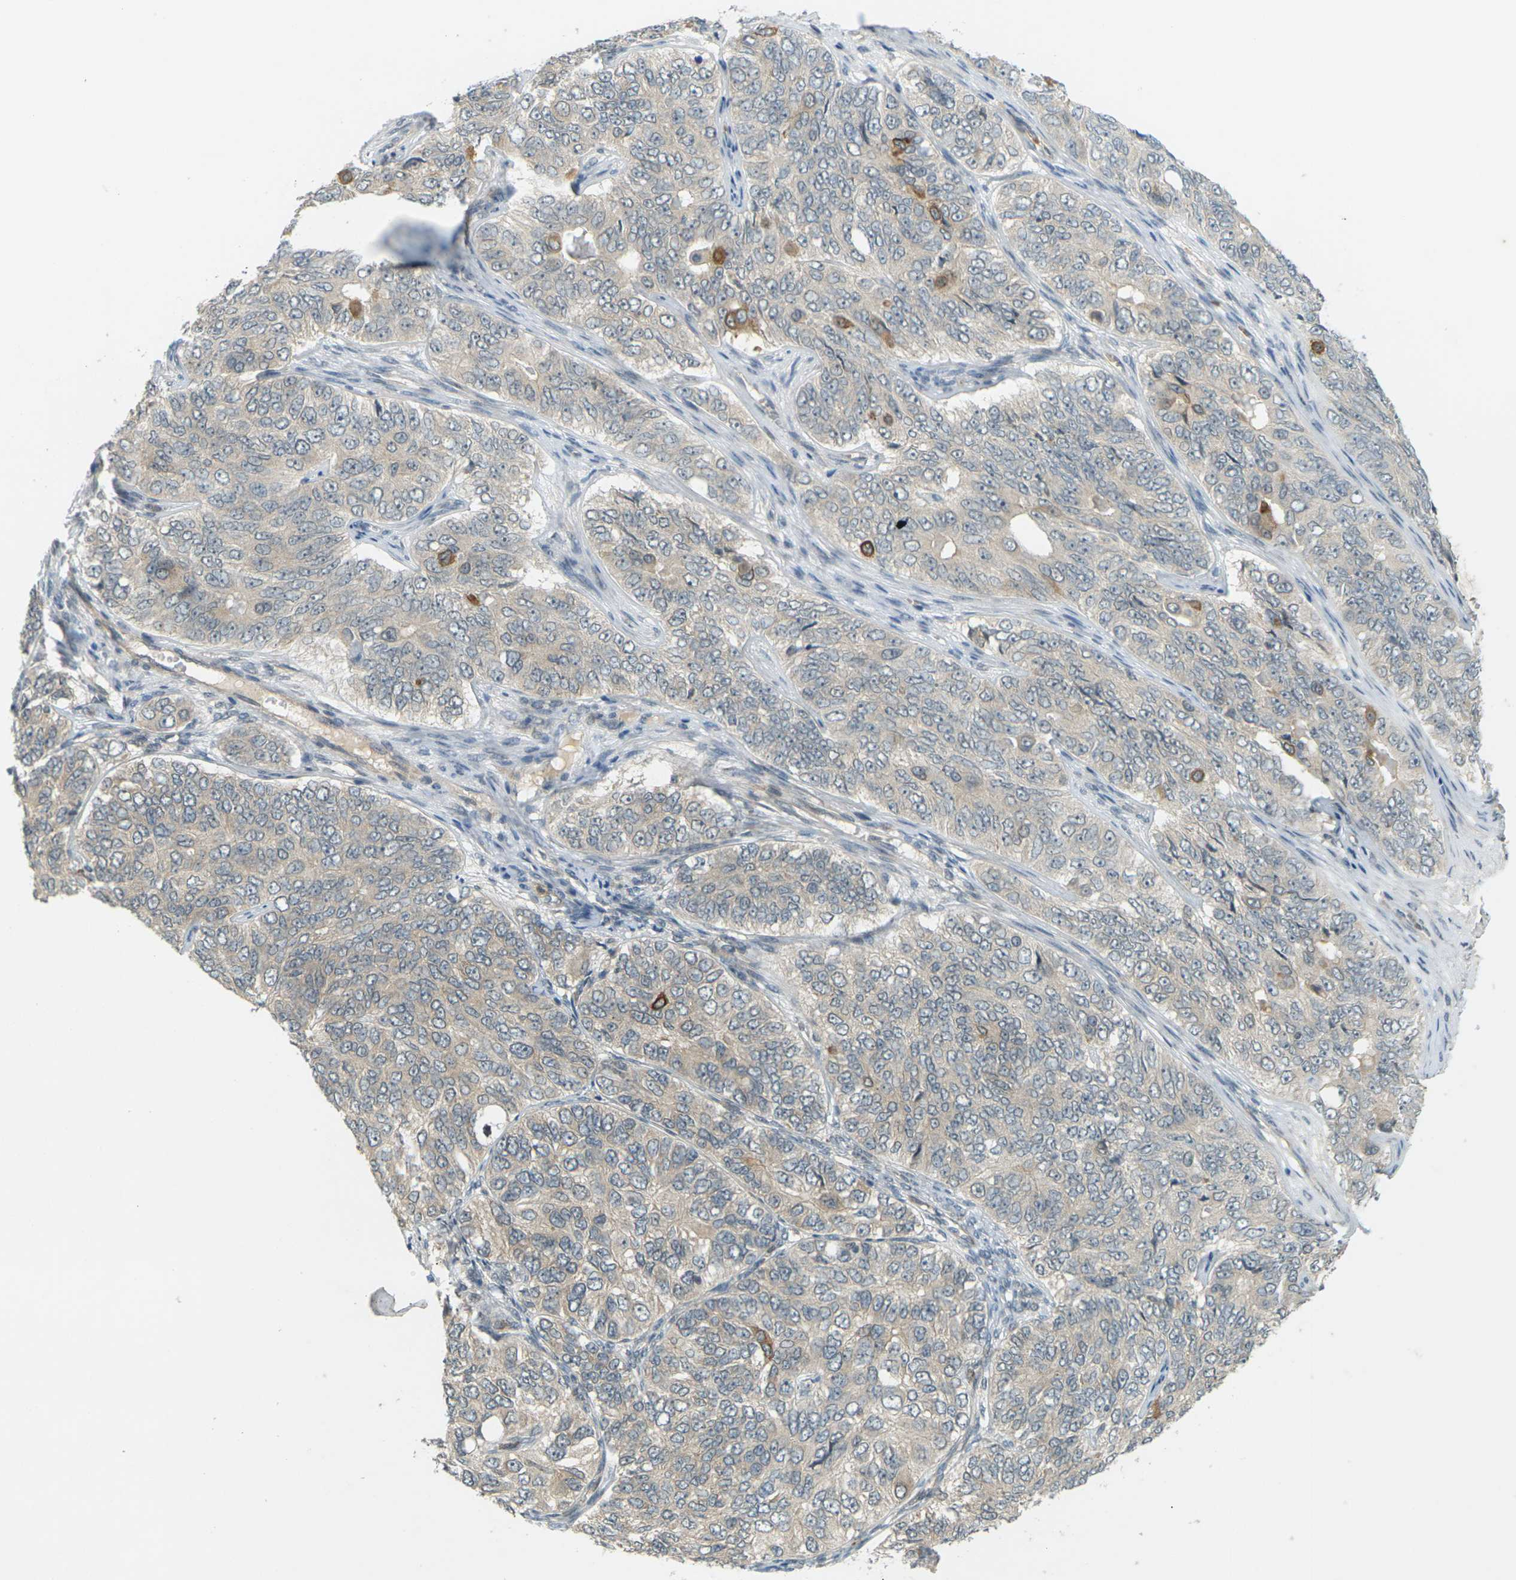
{"staining": {"intensity": "weak", "quantity": ">75%", "location": "cytoplasmic/membranous"}, "tissue": "ovarian cancer", "cell_type": "Tumor cells", "image_type": "cancer", "snomed": [{"axis": "morphology", "description": "Carcinoma, endometroid"}, {"axis": "topography", "description": "Ovary"}], "caption": "This photomicrograph displays ovarian cancer (endometroid carcinoma) stained with immunohistochemistry to label a protein in brown. The cytoplasmic/membranous of tumor cells show weak positivity for the protein. Nuclei are counter-stained blue.", "gene": "SOCS6", "patient": {"sex": "female", "age": 51}}